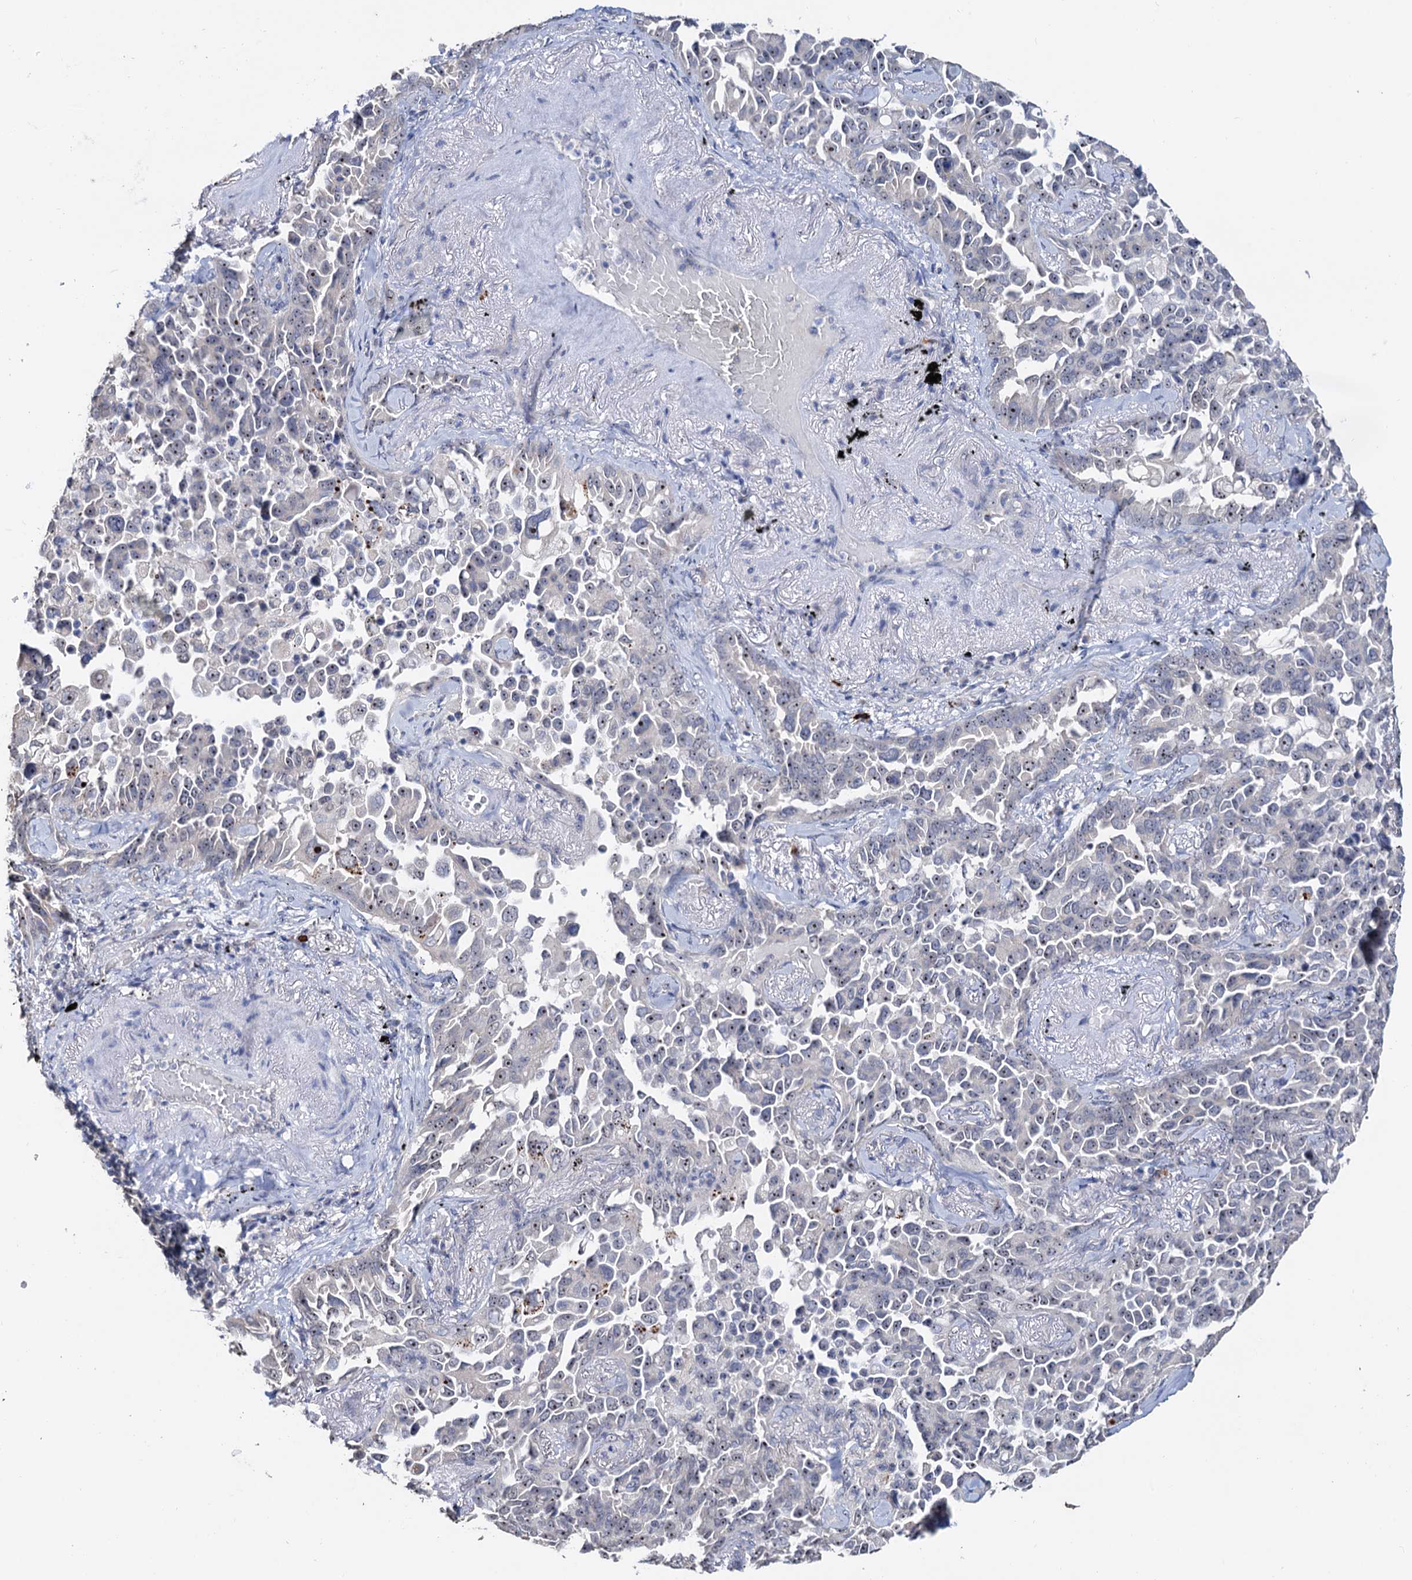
{"staining": {"intensity": "weak", "quantity": "25%-75%", "location": "nuclear"}, "tissue": "lung cancer", "cell_type": "Tumor cells", "image_type": "cancer", "snomed": [{"axis": "morphology", "description": "Adenocarcinoma, NOS"}, {"axis": "topography", "description": "Lung"}], "caption": "Immunohistochemistry histopathology image of neoplastic tissue: human lung adenocarcinoma stained using immunohistochemistry displays low levels of weak protein expression localized specifically in the nuclear of tumor cells, appearing as a nuclear brown color.", "gene": "C2CD3", "patient": {"sex": "female", "age": 67}}